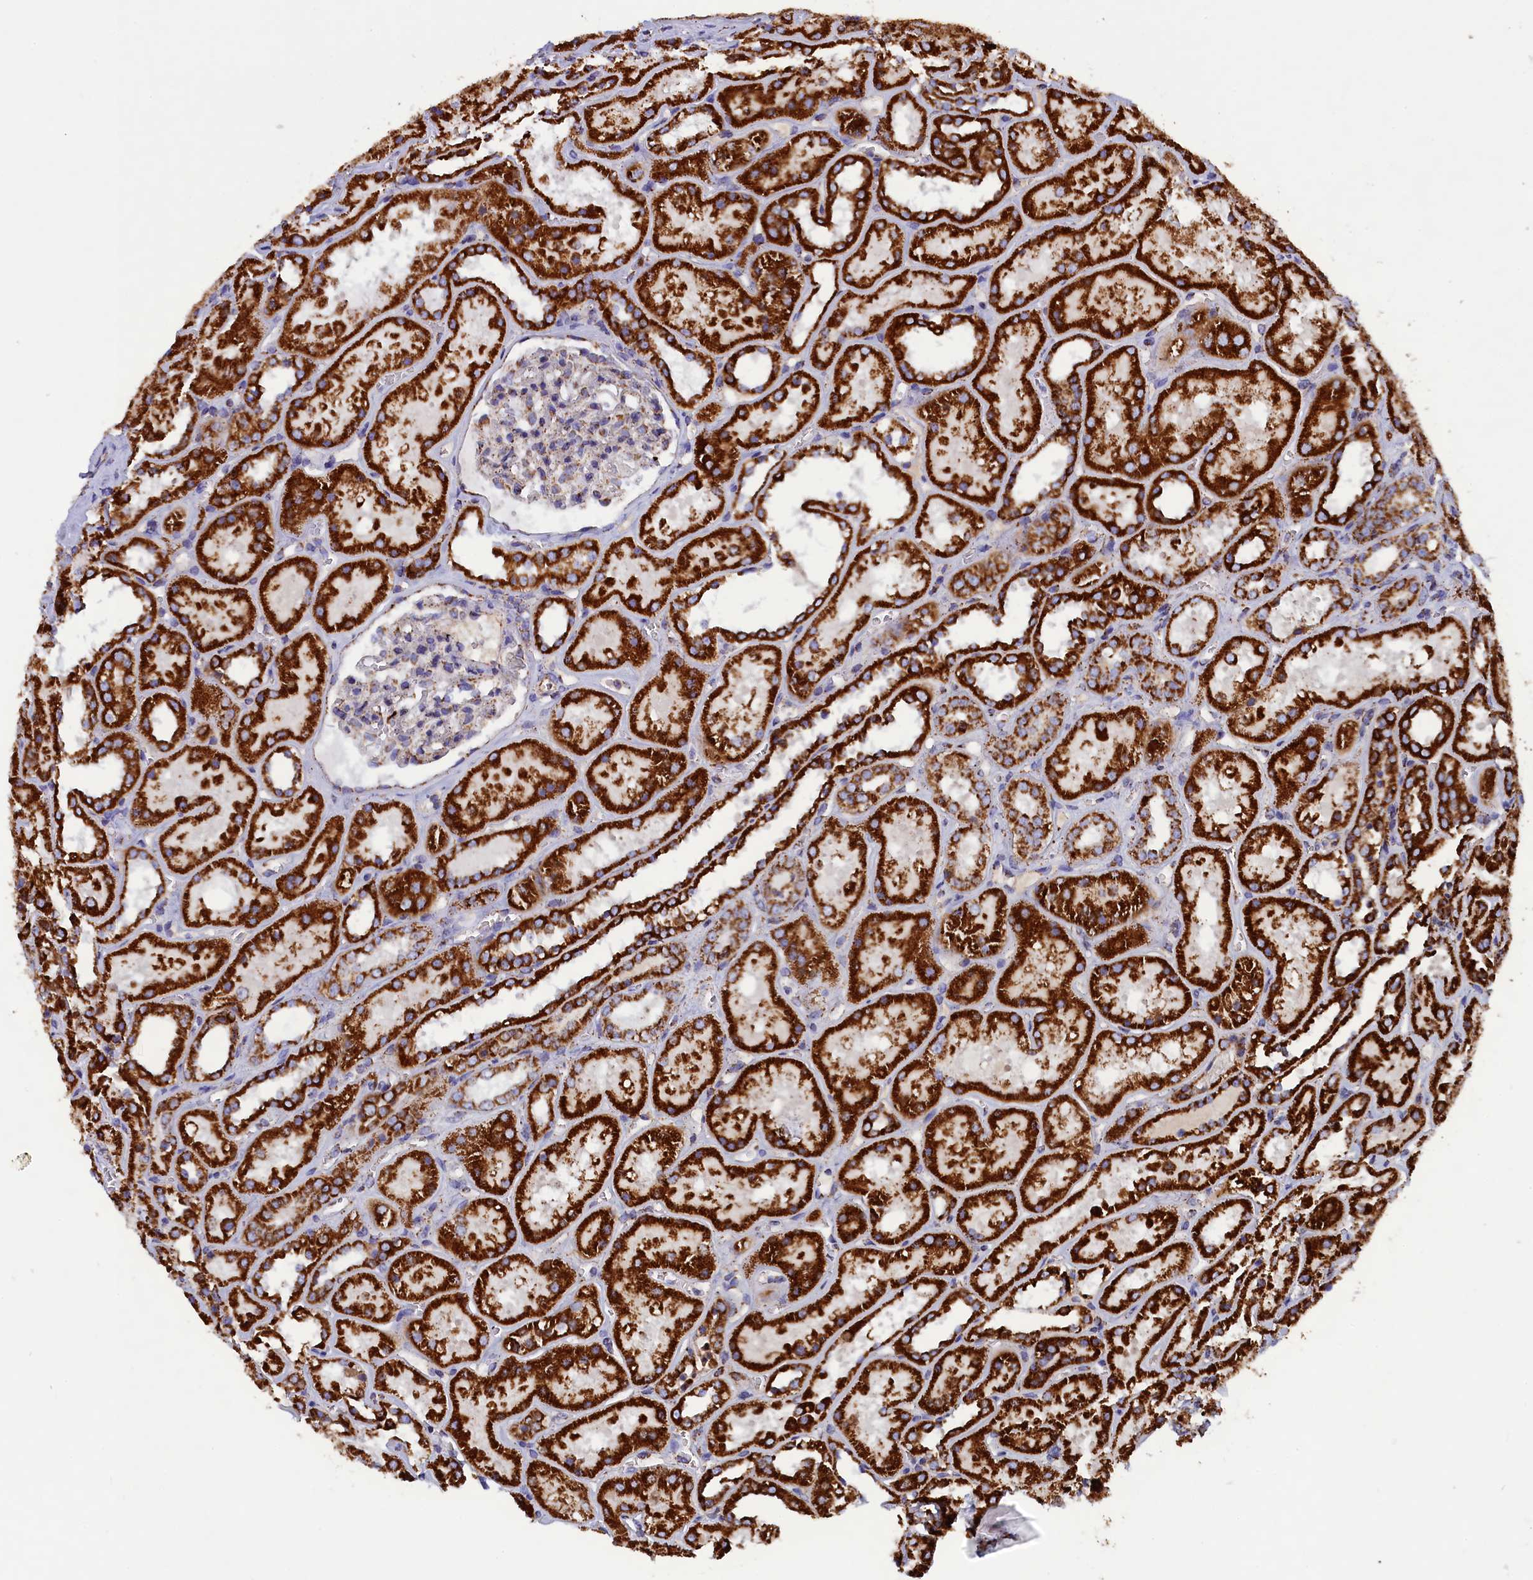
{"staining": {"intensity": "weak", "quantity": ">75%", "location": "cytoplasmic/membranous"}, "tissue": "kidney", "cell_type": "Cells in glomeruli", "image_type": "normal", "snomed": [{"axis": "morphology", "description": "Normal tissue, NOS"}, {"axis": "topography", "description": "Kidney"}], "caption": "A photomicrograph of kidney stained for a protein exhibits weak cytoplasmic/membranous brown staining in cells in glomeruli. (DAB = brown stain, brightfield microscopy at high magnification).", "gene": "SLC39A3", "patient": {"sex": "female", "age": 41}}